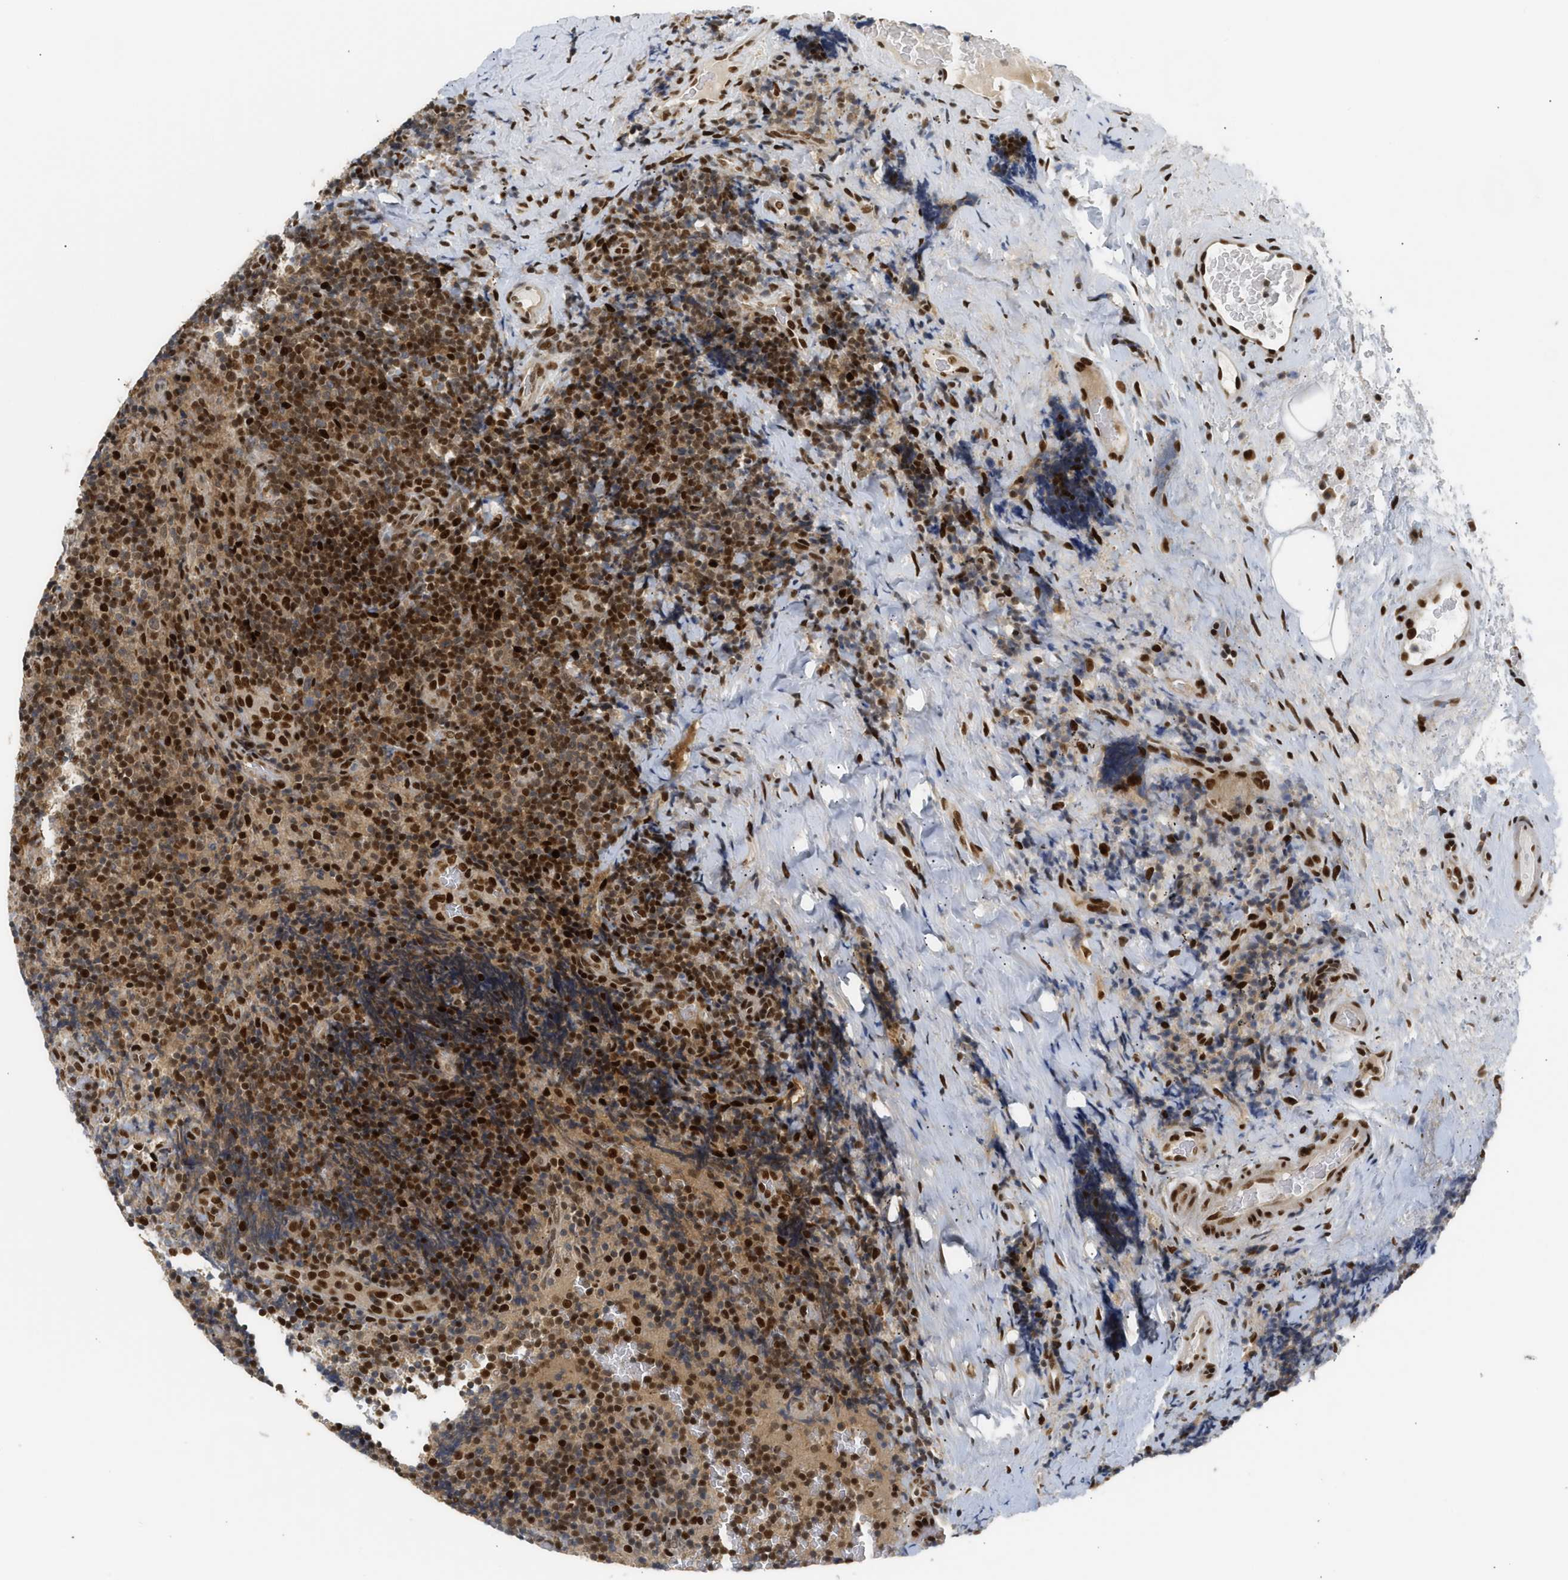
{"staining": {"intensity": "strong", "quantity": ">75%", "location": "nuclear"}, "tissue": "lymphoma", "cell_type": "Tumor cells", "image_type": "cancer", "snomed": [{"axis": "morphology", "description": "Malignant lymphoma, non-Hodgkin's type, High grade"}, {"axis": "topography", "description": "Tonsil"}], "caption": "There is high levels of strong nuclear expression in tumor cells of high-grade malignant lymphoma, non-Hodgkin's type, as demonstrated by immunohistochemical staining (brown color).", "gene": "SSBP2", "patient": {"sex": "female", "age": 36}}